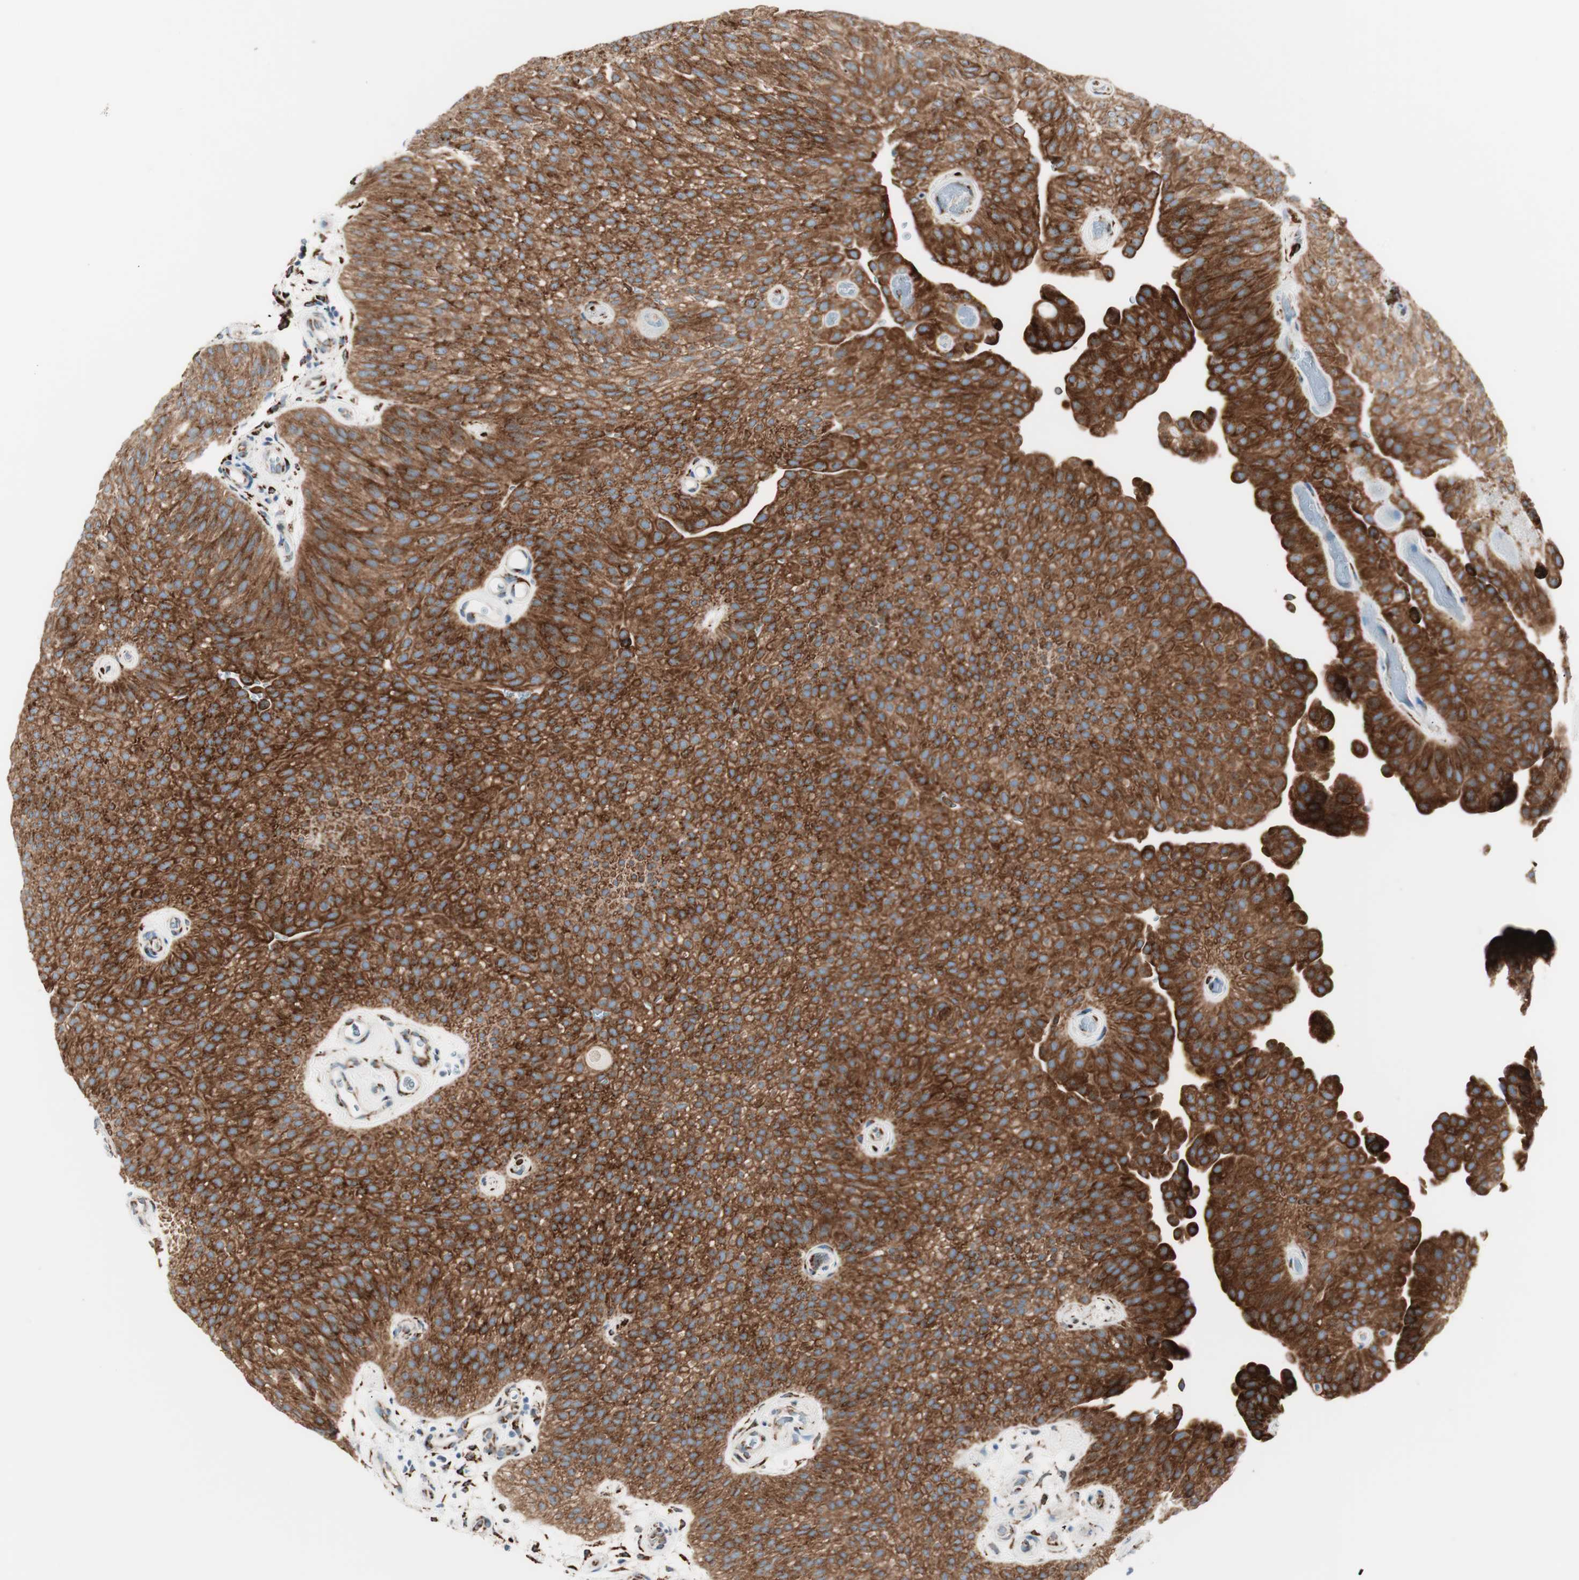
{"staining": {"intensity": "strong", "quantity": ">75%", "location": "cytoplasmic/membranous"}, "tissue": "urothelial cancer", "cell_type": "Tumor cells", "image_type": "cancer", "snomed": [{"axis": "morphology", "description": "Urothelial carcinoma, Low grade"}, {"axis": "topography", "description": "Urinary bladder"}], "caption": "A brown stain shows strong cytoplasmic/membranous expression of a protein in human urothelial cancer tumor cells.", "gene": "P4HTM", "patient": {"sex": "female", "age": 60}}